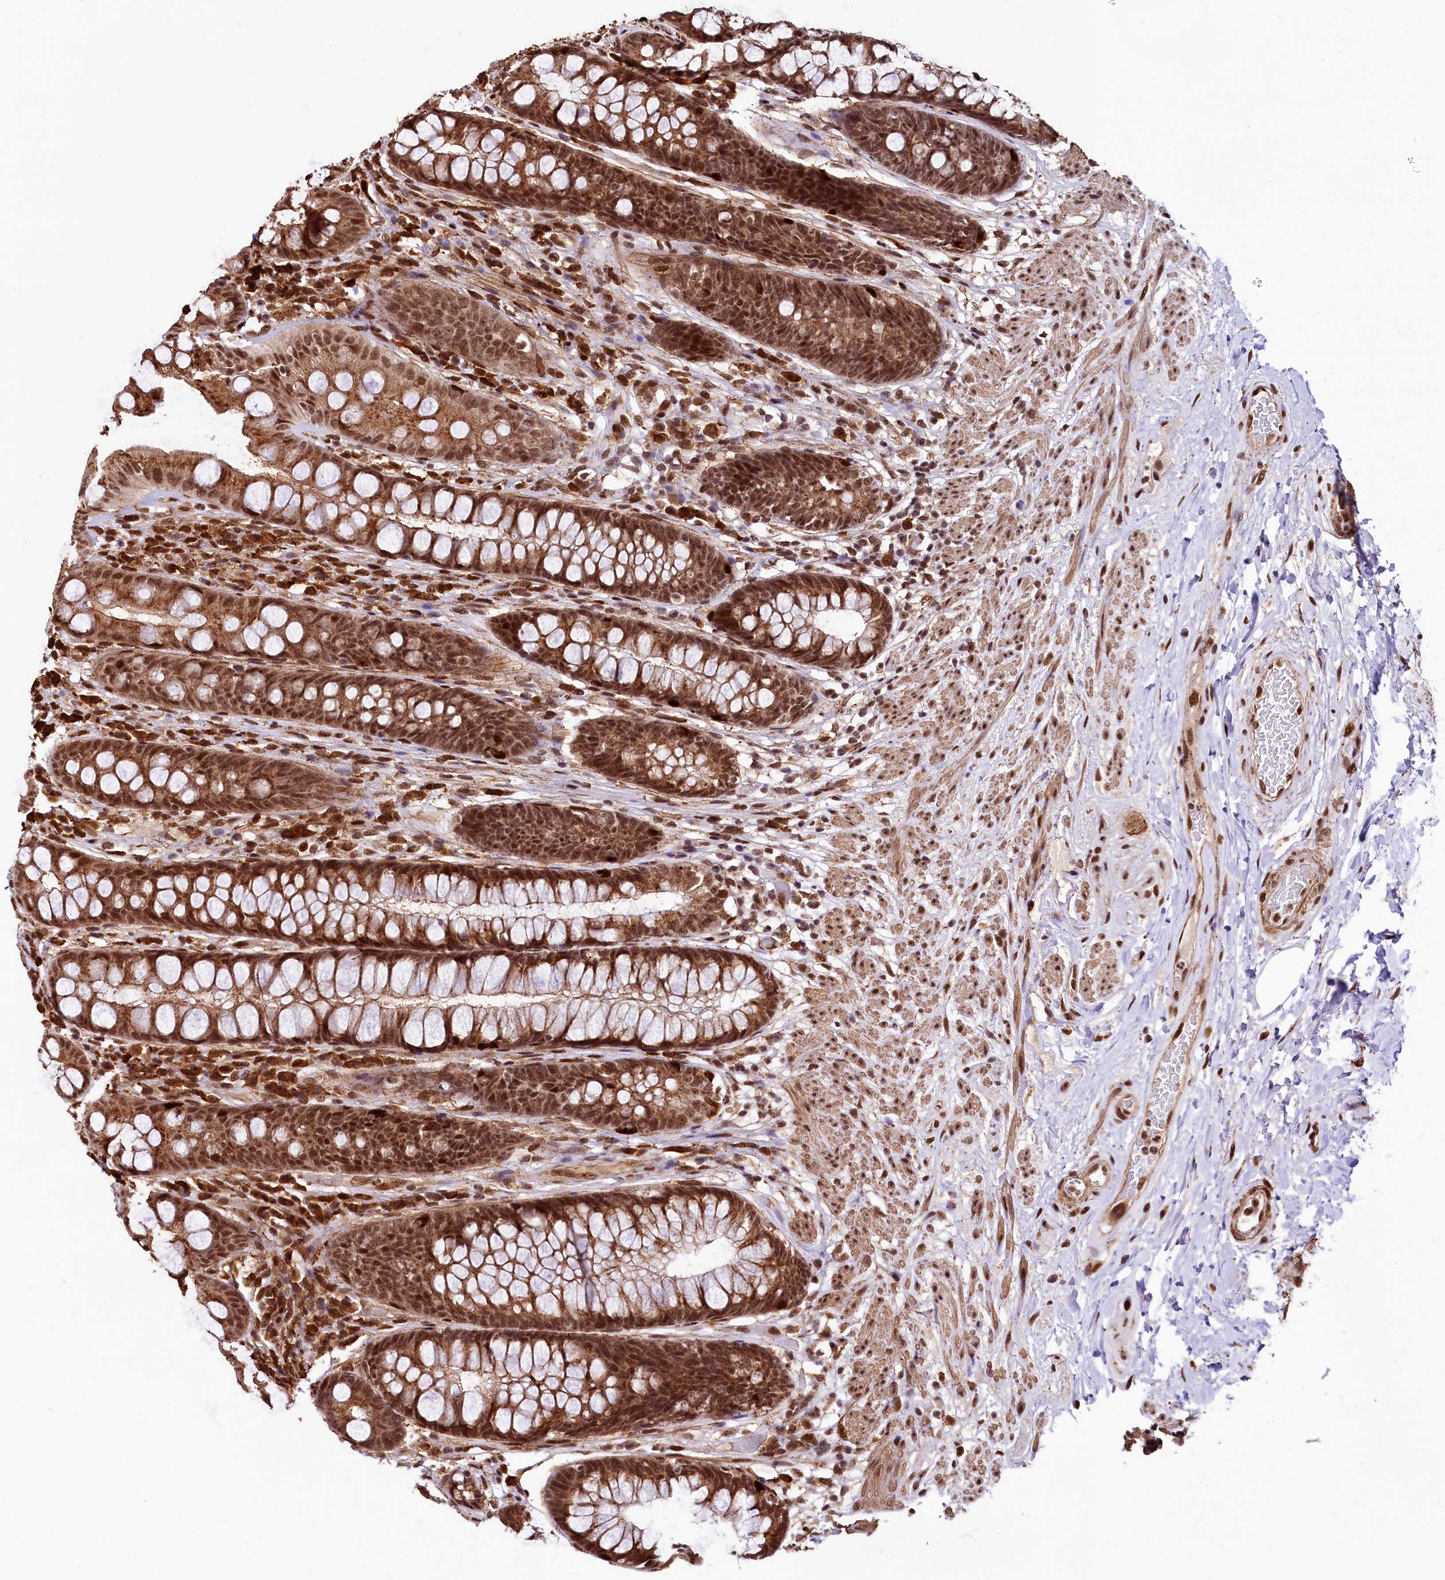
{"staining": {"intensity": "strong", "quantity": ">75%", "location": "cytoplasmic/membranous,nuclear"}, "tissue": "rectum", "cell_type": "Glandular cells", "image_type": "normal", "snomed": [{"axis": "morphology", "description": "Normal tissue, NOS"}, {"axis": "topography", "description": "Rectum"}], "caption": "Immunohistochemistry micrograph of normal rectum: rectum stained using IHC reveals high levels of strong protein expression localized specifically in the cytoplasmic/membranous,nuclear of glandular cells, appearing as a cytoplasmic/membranous,nuclear brown color.", "gene": "PDS5B", "patient": {"sex": "male", "age": 74}}